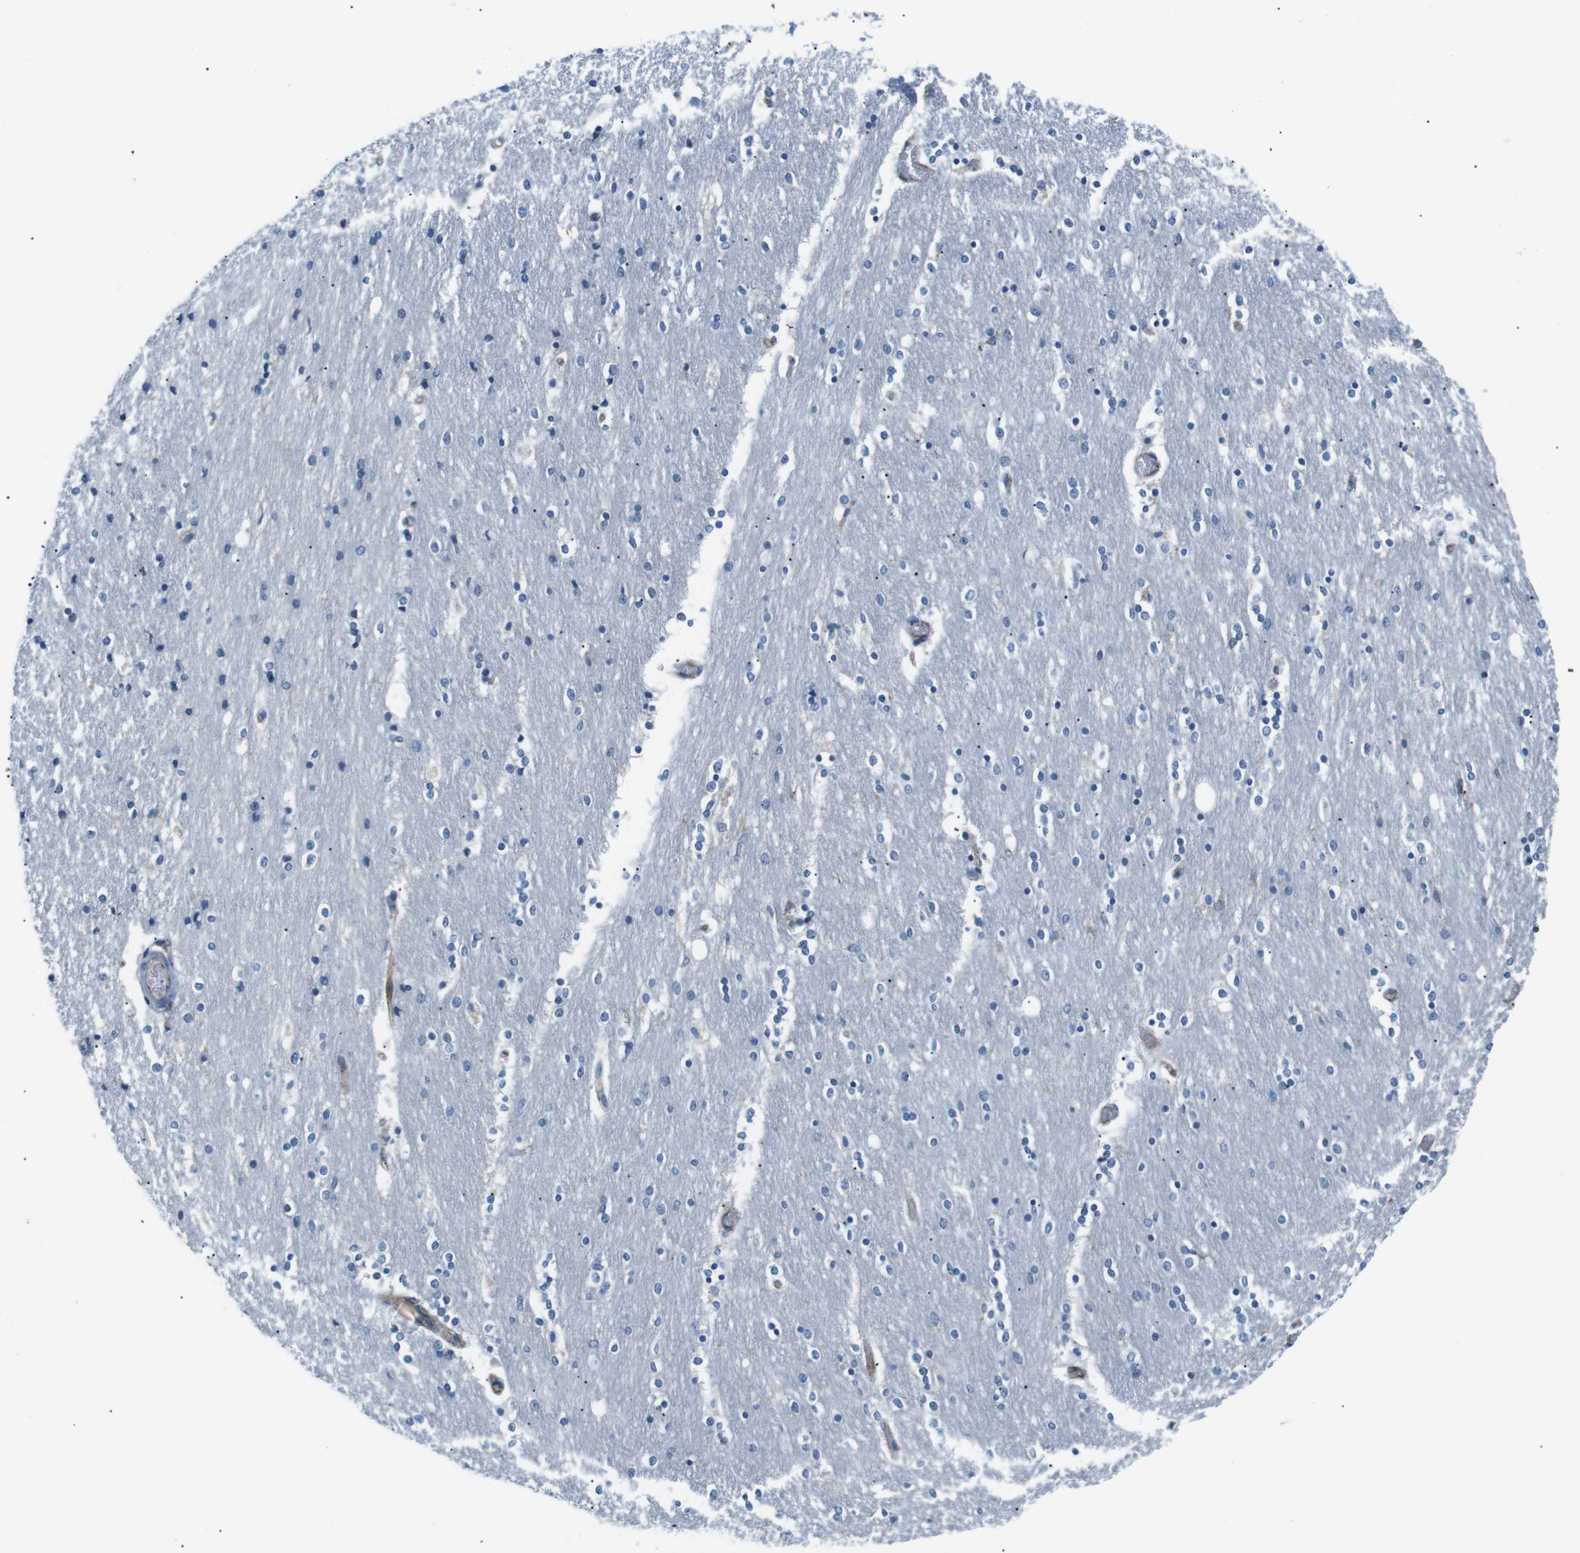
{"staining": {"intensity": "negative", "quantity": "none", "location": "none"}, "tissue": "caudate", "cell_type": "Glial cells", "image_type": "normal", "snomed": [{"axis": "morphology", "description": "Normal tissue, NOS"}, {"axis": "topography", "description": "Lateral ventricle wall"}], "caption": "Photomicrograph shows no protein positivity in glial cells of normal caudate. (DAB (3,3'-diaminobenzidine) IHC with hematoxylin counter stain).", "gene": "CSF2RA", "patient": {"sex": "female", "age": 54}}